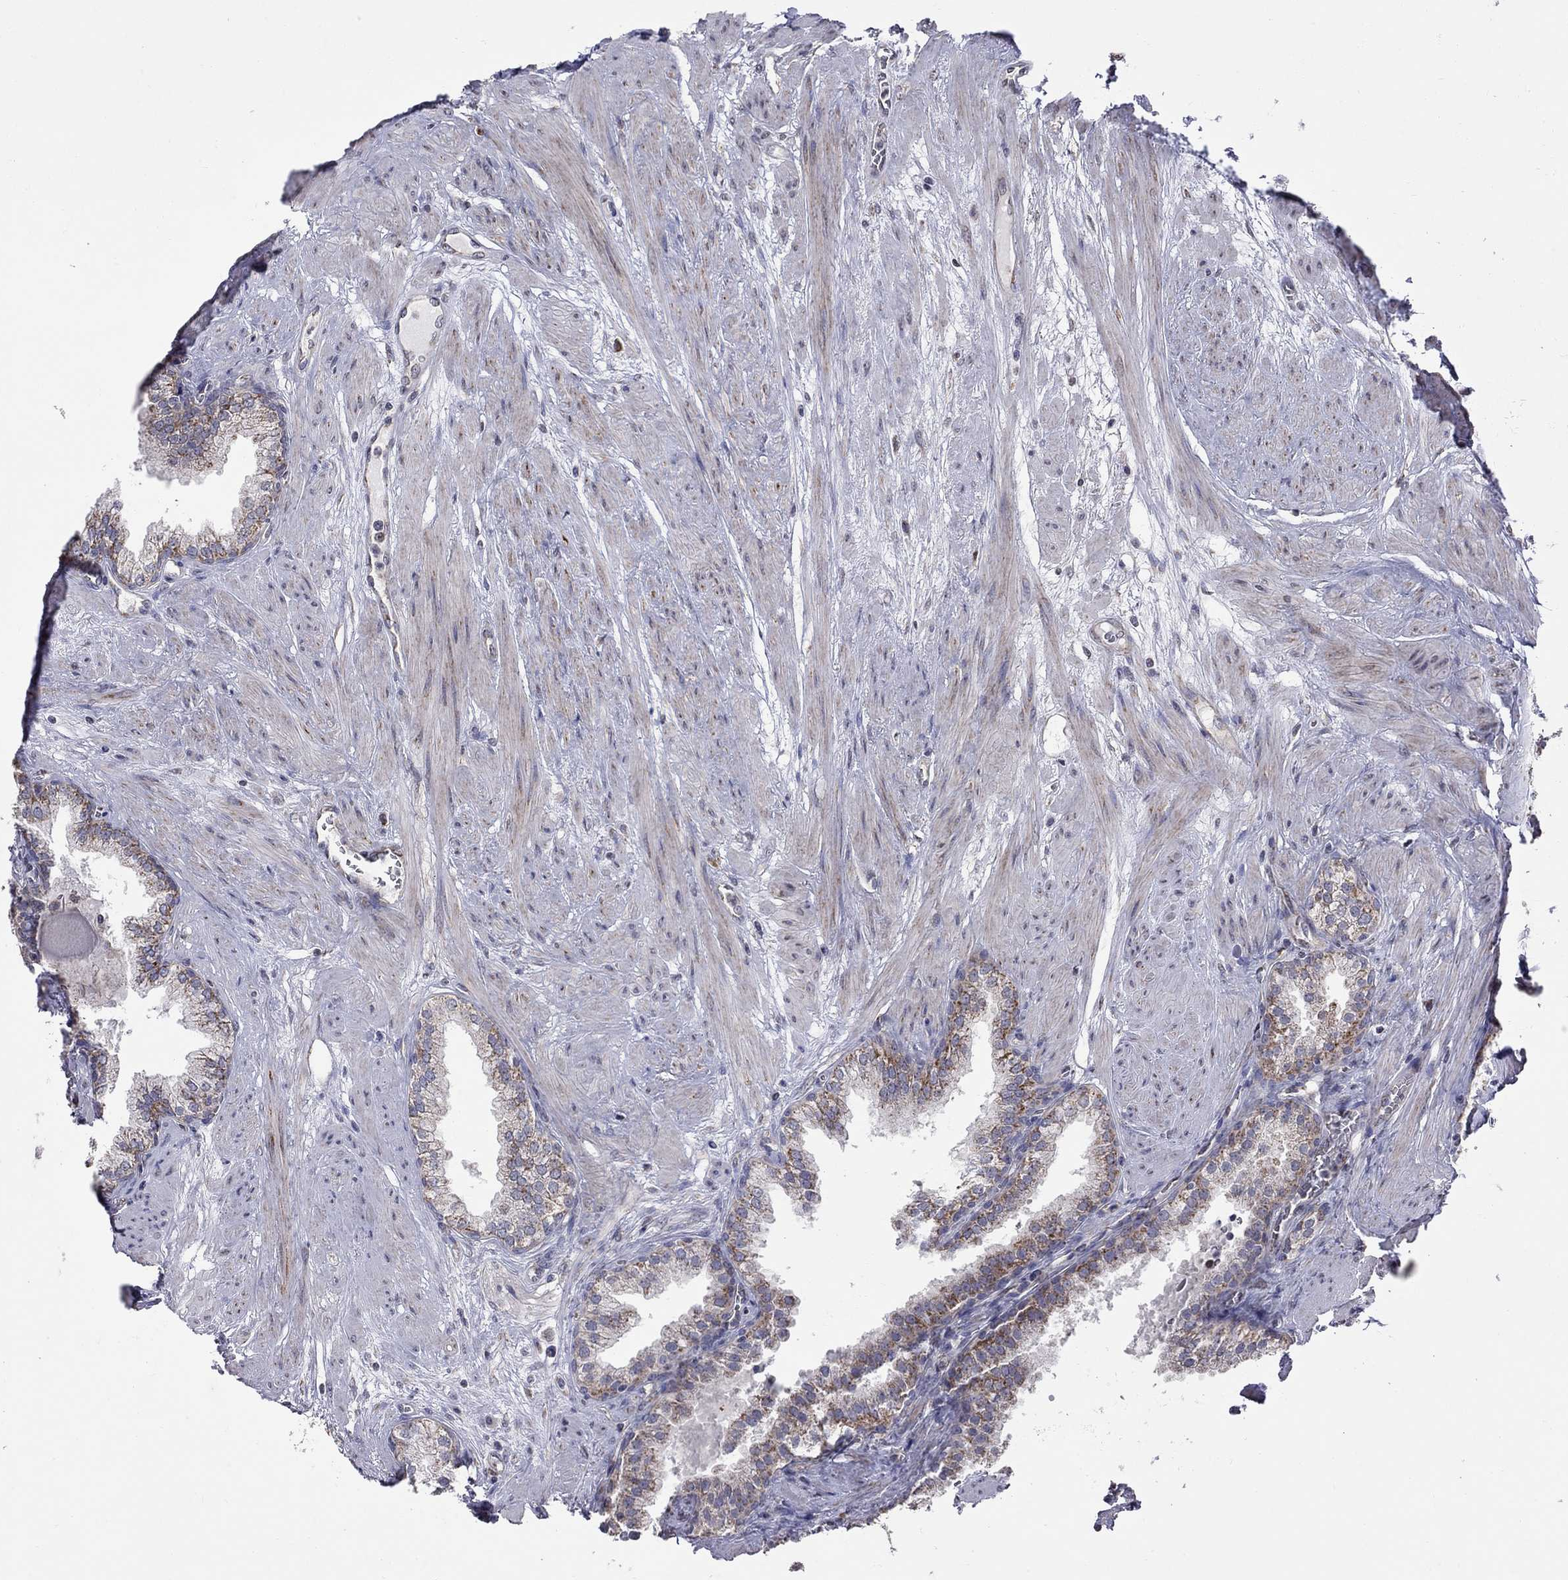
{"staining": {"intensity": "strong", "quantity": "25%-75%", "location": "cytoplasmic/membranous"}, "tissue": "prostate cancer", "cell_type": "Tumor cells", "image_type": "cancer", "snomed": [{"axis": "morphology", "description": "Adenocarcinoma, NOS"}, {"axis": "topography", "description": "Prostate"}], "caption": "This is a photomicrograph of immunohistochemistry (IHC) staining of prostate cancer, which shows strong staining in the cytoplasmic/membranous of tumor cells.", "gene": "NDUFB1", "patient": {"sex": "male", "age": 69}}